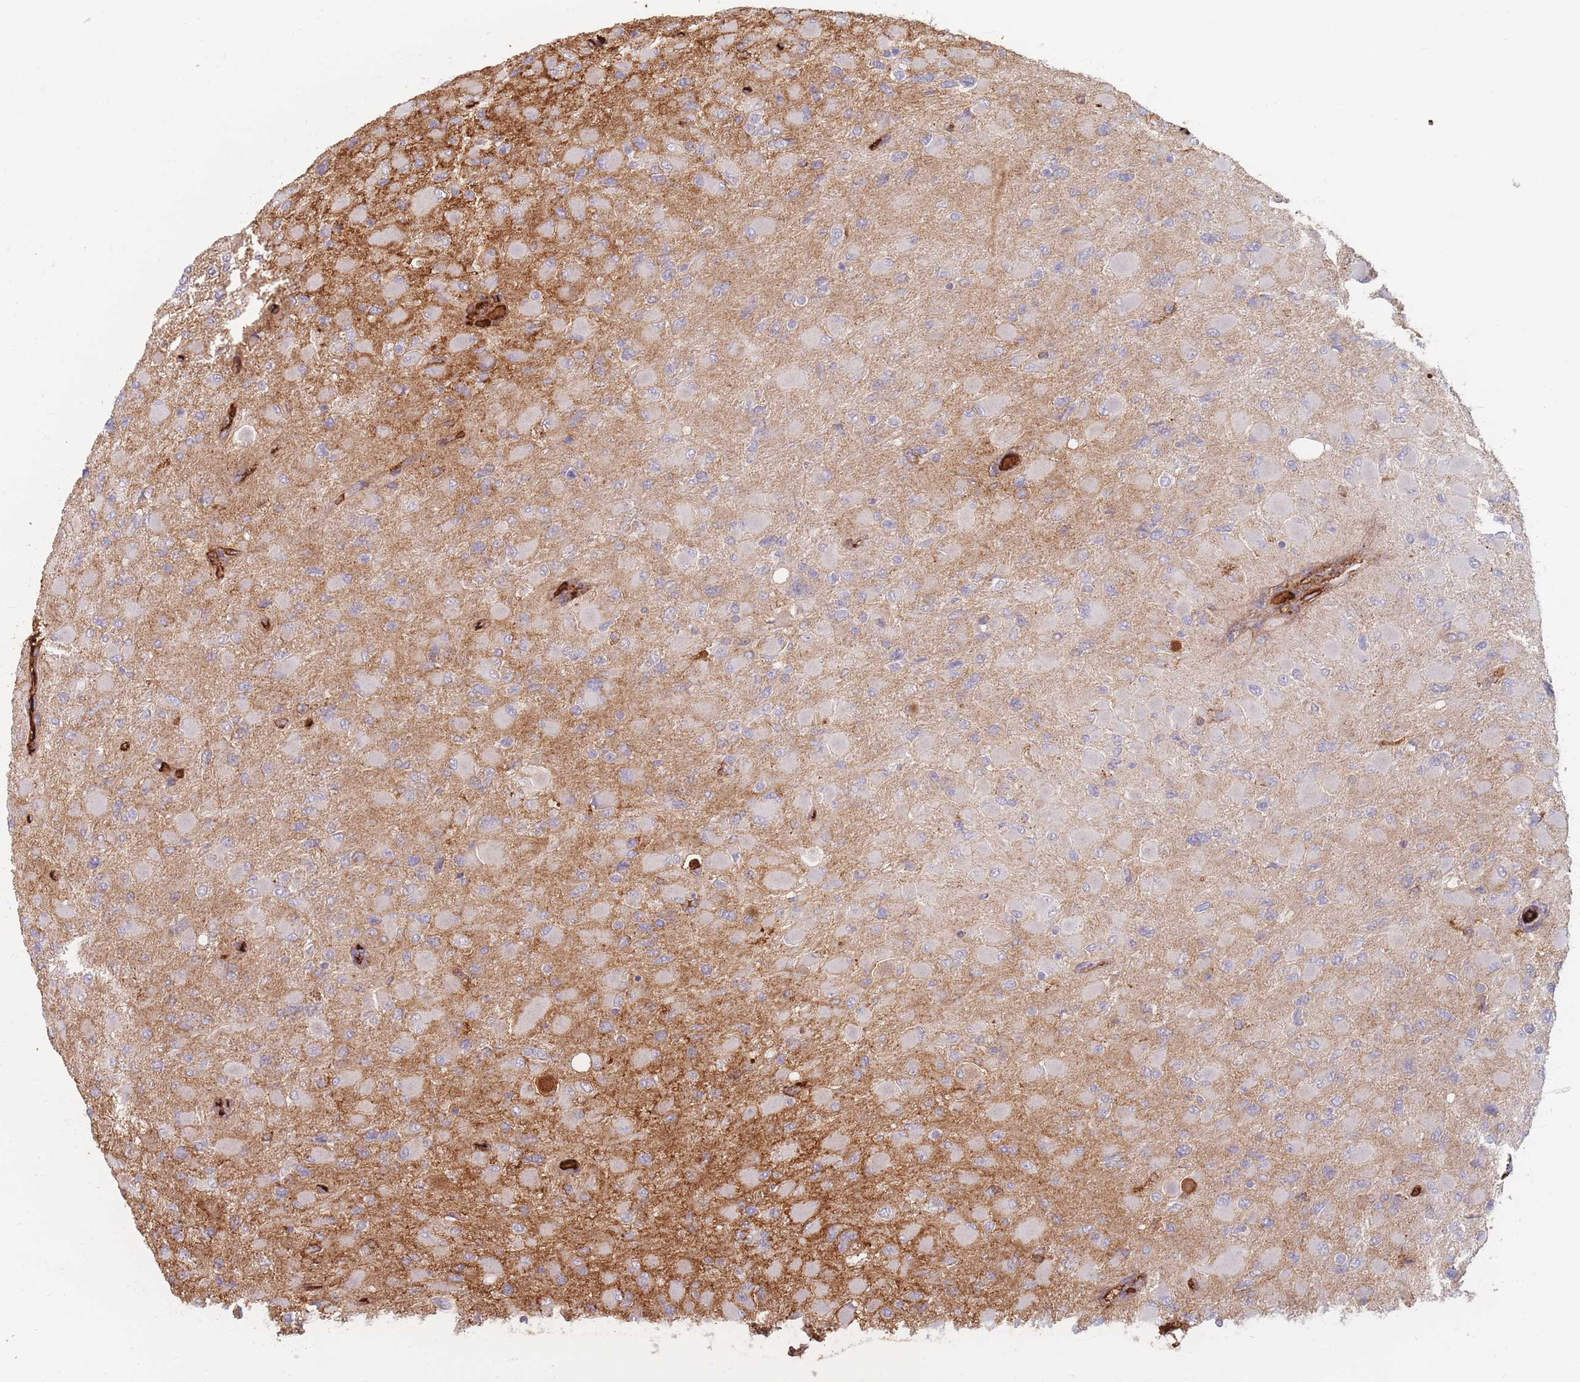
{"staining": {"intensity": "negative", "quantity": "none", "location": "none"}, "tissue": "glioma", "cell_type": "Tumor cells", "image_type": "cancer", "snomed": [{"axis": "morphology", "description": "Glioma, malignant, High grade"}, {"axis": "topography", "description": "Cerebral cortex"}], "caption": "Tumor cells are negative for brown protein staining in malignant glioma (high-grade).", "gene": "SLC2A6", "patient": {"sex": "female", "age": 36}}